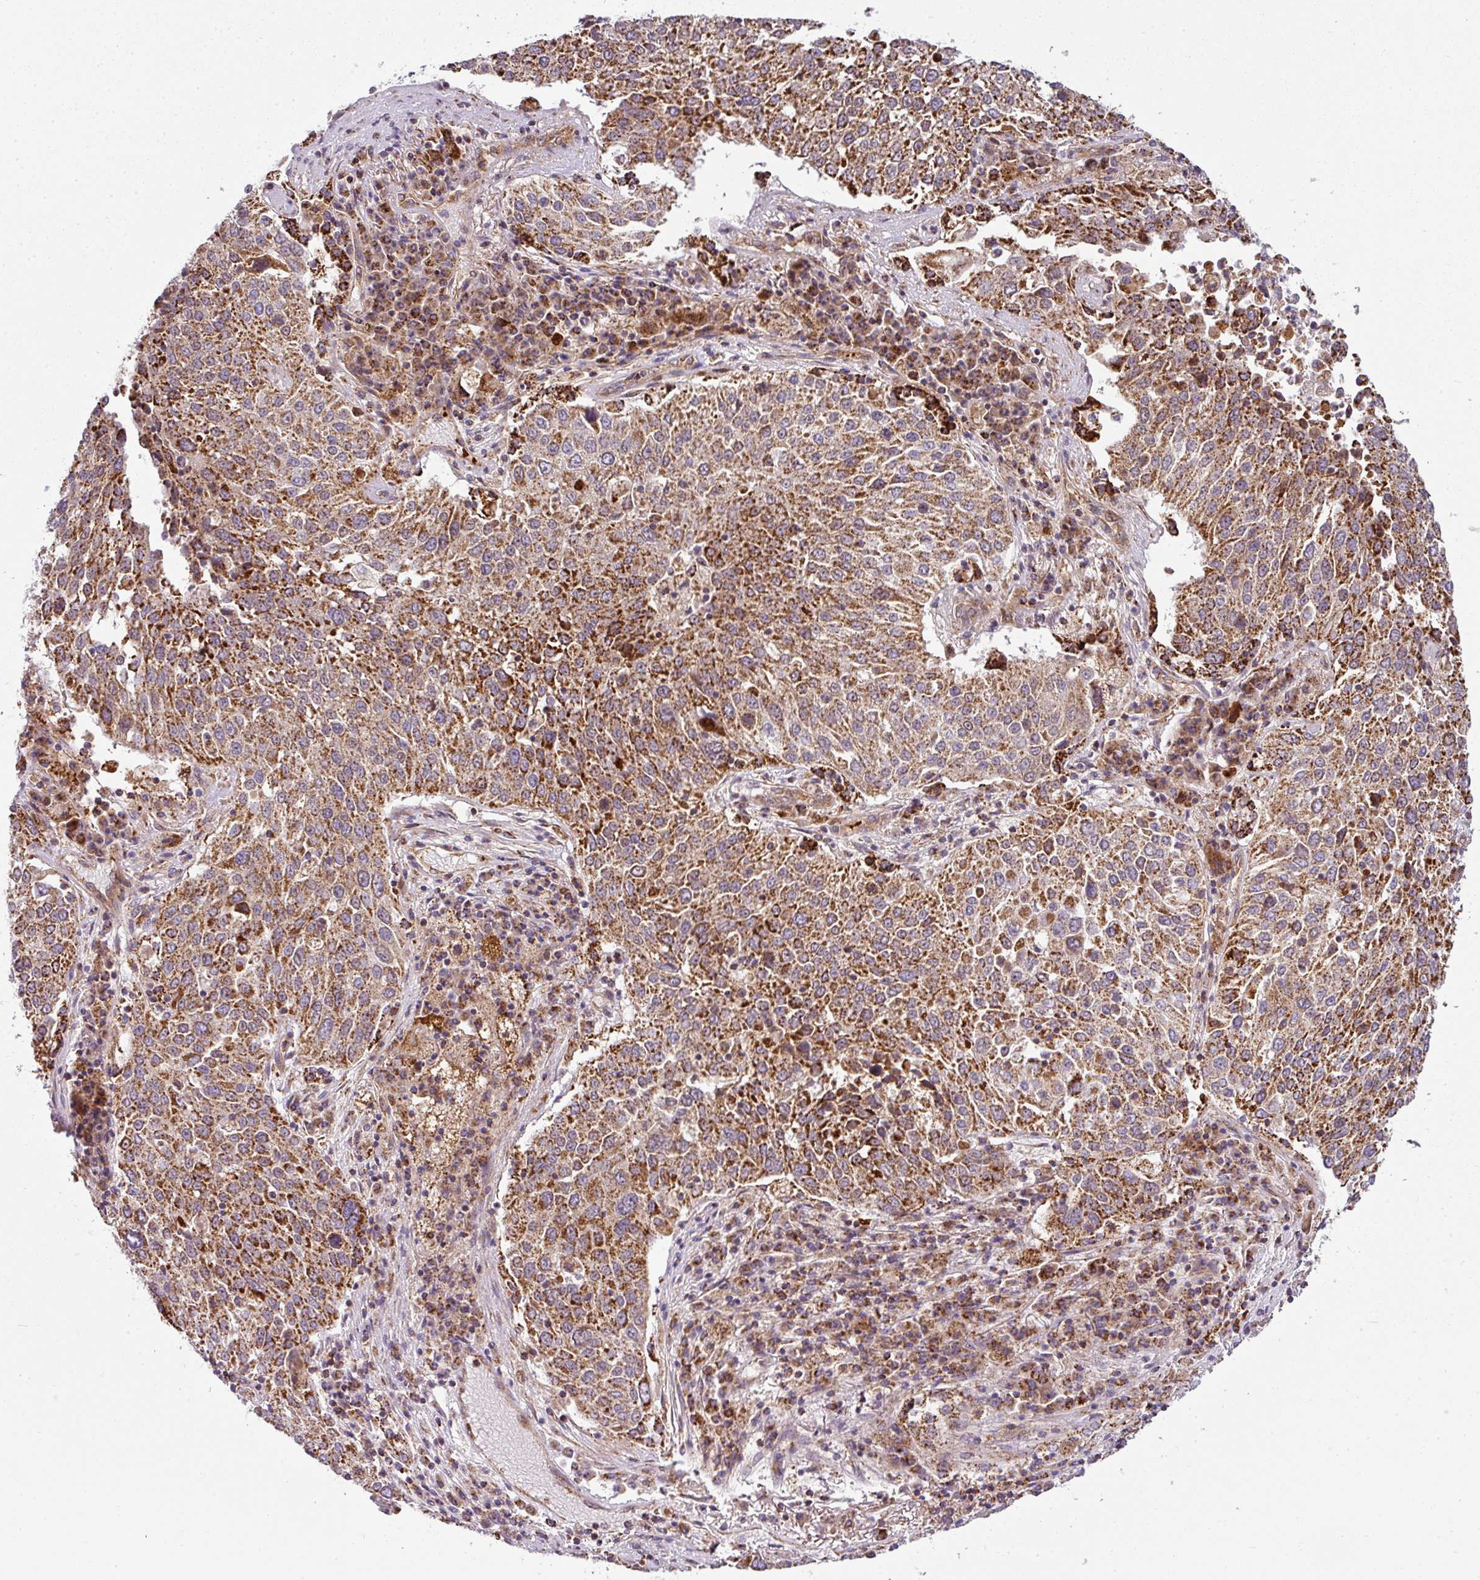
{"staining": {"intensity": "moderate", "quantity": ">75%", "location": "cytoplasmic/membranous"}, "tissue": "lung cancer", "cell_type": "Tumor cells", "image_type": "cancer", "snomed": [{"axis": "morphology", "description": "Squamous cell carcinoma, NOS"}, {"axis": "topography", "description": "Lung"}], "caption": "Moderate cytoplasmic/membranous positivity is identified in about >75% of tumor cells in lung cancer (squamous cell carcinoma).", "gene": "PRELID3B", "patient": {"sex": "male", "age": 65}}